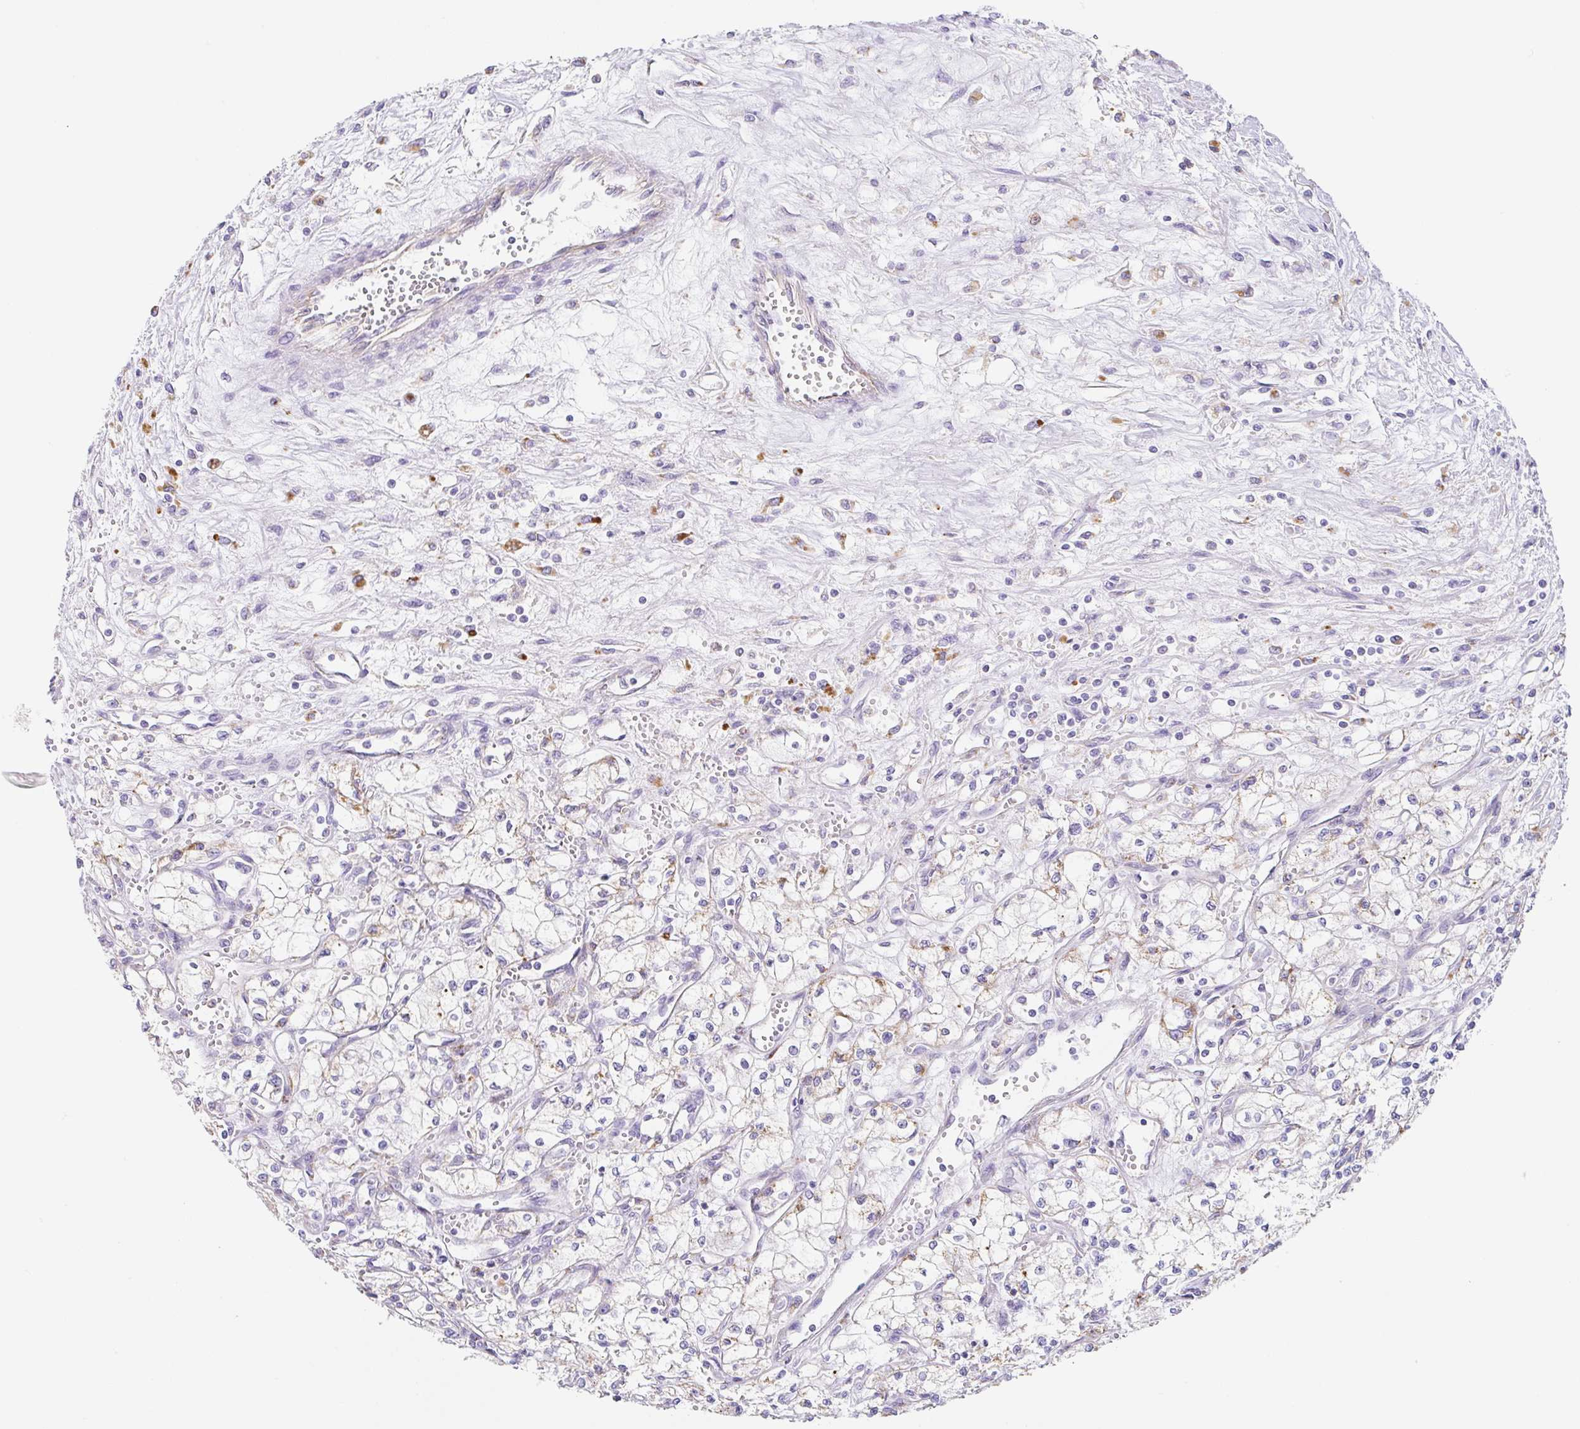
{"staining": {"intensity": "negative", "quantity": "none", "location": "none"}, "tissue": "renal cancer", "cell_type": "Tumor cells", "image_type": "cancer", "snomed": [{"axis": "morphology", "description": "Adenocarcinoma, NOS"}, {"axis": "topography", "description": "Kidney"}], "caption": "Tumor cells are negative for protein expression in human renal adenocarcinoma.", "gene": "DKK4", "patient": {"sex": "male", "age": 59}}